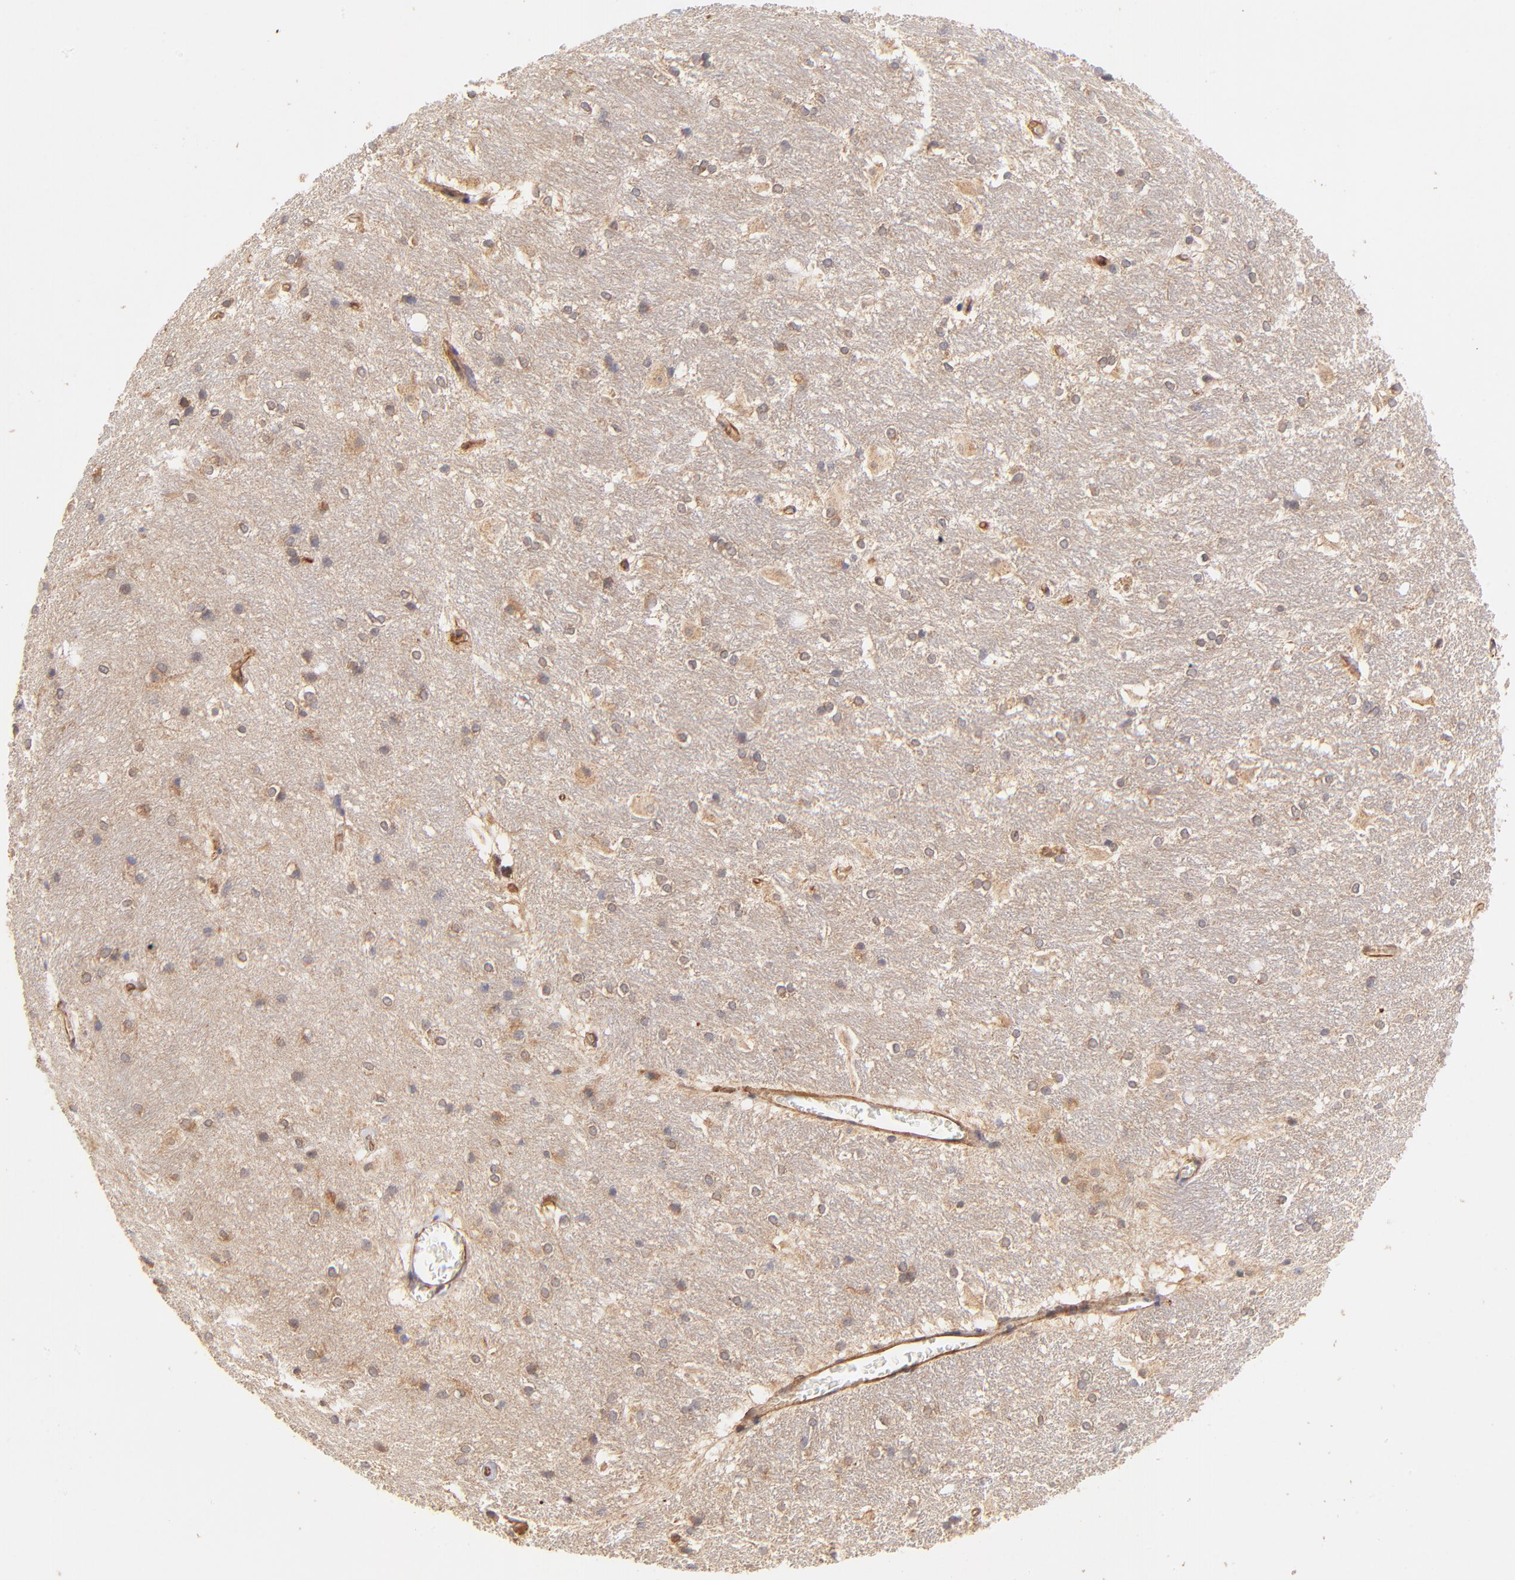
{"staining": {"intensity": "negative", "quantity": "none", "location": "none"}, "tissue": "hippocampus", "cell_type": "Glial cells", "image_type": "normal", "snomed": [{"axis": "morphology", "description": "Normal tissue, NOS"}, {"axis": "topography", "description": "Hippocampus"}], "caption": "Immunohistochemical staining of unremarkable hippocampus reveals no significant expression in glial cells. Brightfield microscopy of IHC stained with DAB (brown) and hematoxylin (blue), captured at high magnification.", "gene": "TNFAIP3", "patient": {"sex": "female", "age": 19}}